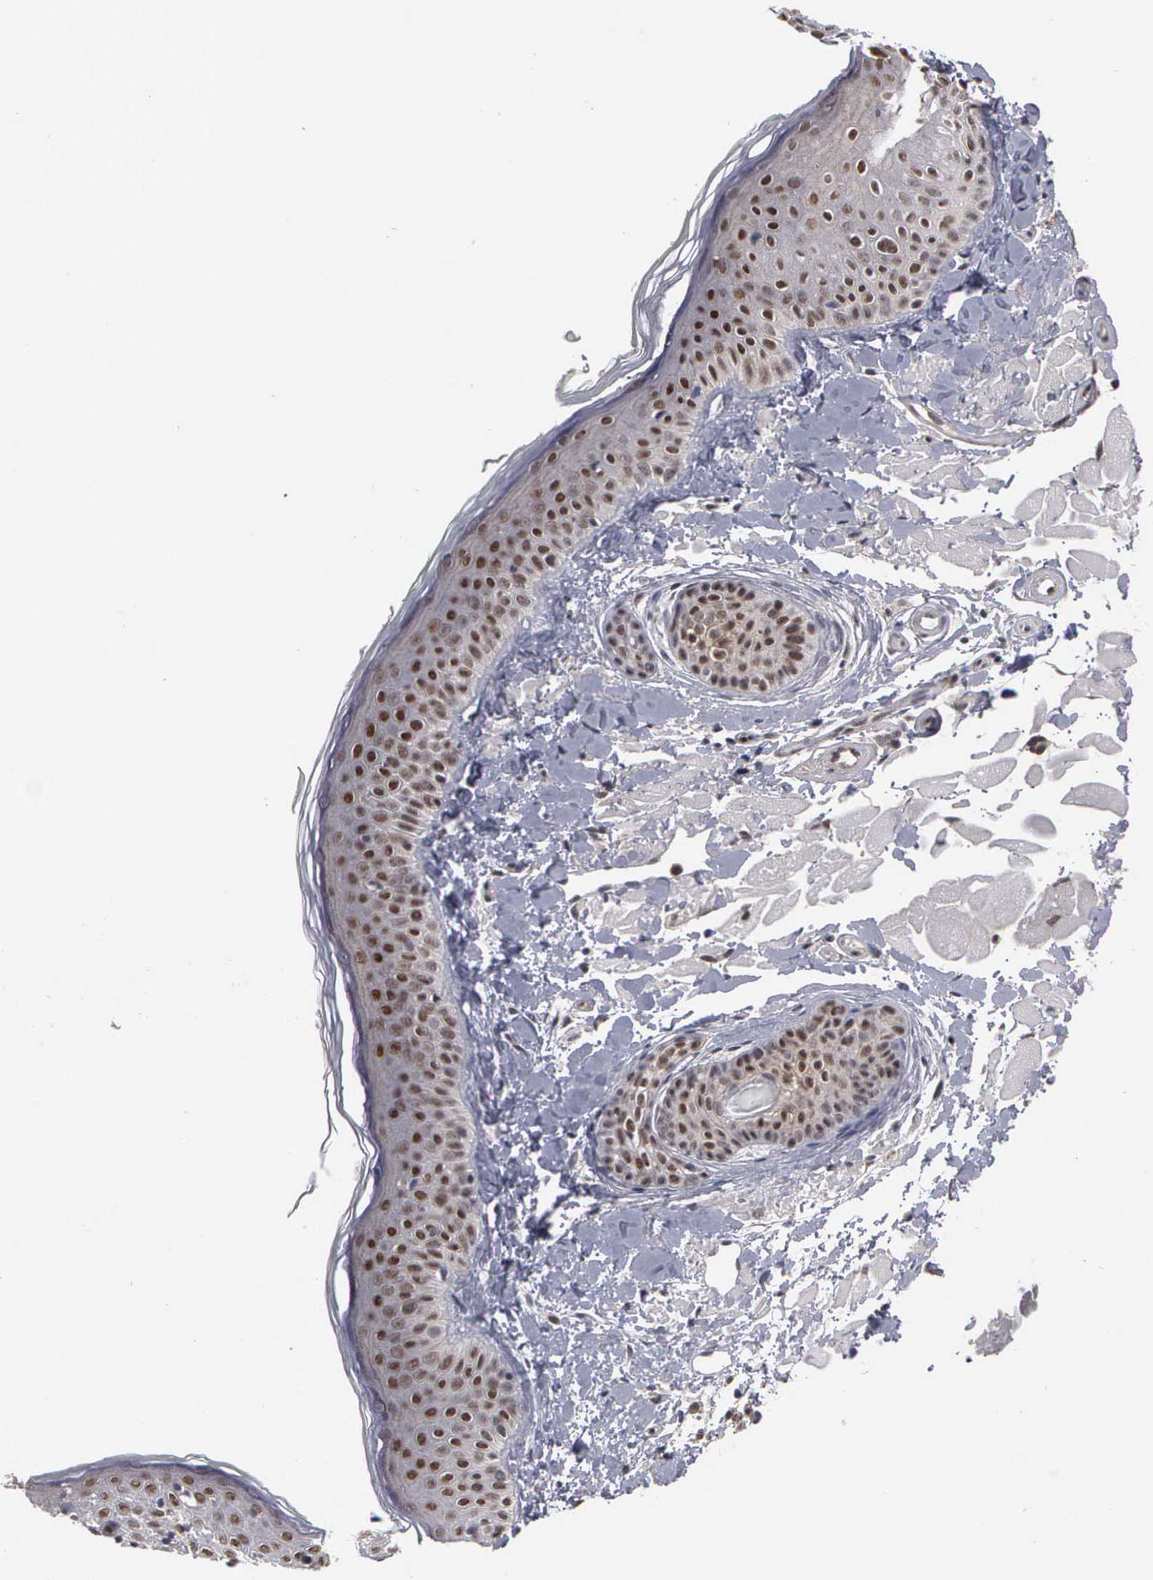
{"staining": {"intensity": "weak", "quantity": "<25%", "location": "nuclear"}, "tissue": "skin", "cell_type": "Fibroblasts", "image_type": "normal", "snomed": [{"axis": "morphology", "description": "Normal tissue, NOS"}, {"axis": "topography", "description": "Skin"}], "caption": "Immunohistochemistry (IHC) photomicrograph of unremarkable skin: skin stained with DAB (3,3'-diaminobenzidine) displays no significant protein positivity in fibroblasts. (Immunohistochemistry, brightfield microscopy, high magnification).", "gene": "ZBTB33", "patient": {"sex": "male", "age": 86}}